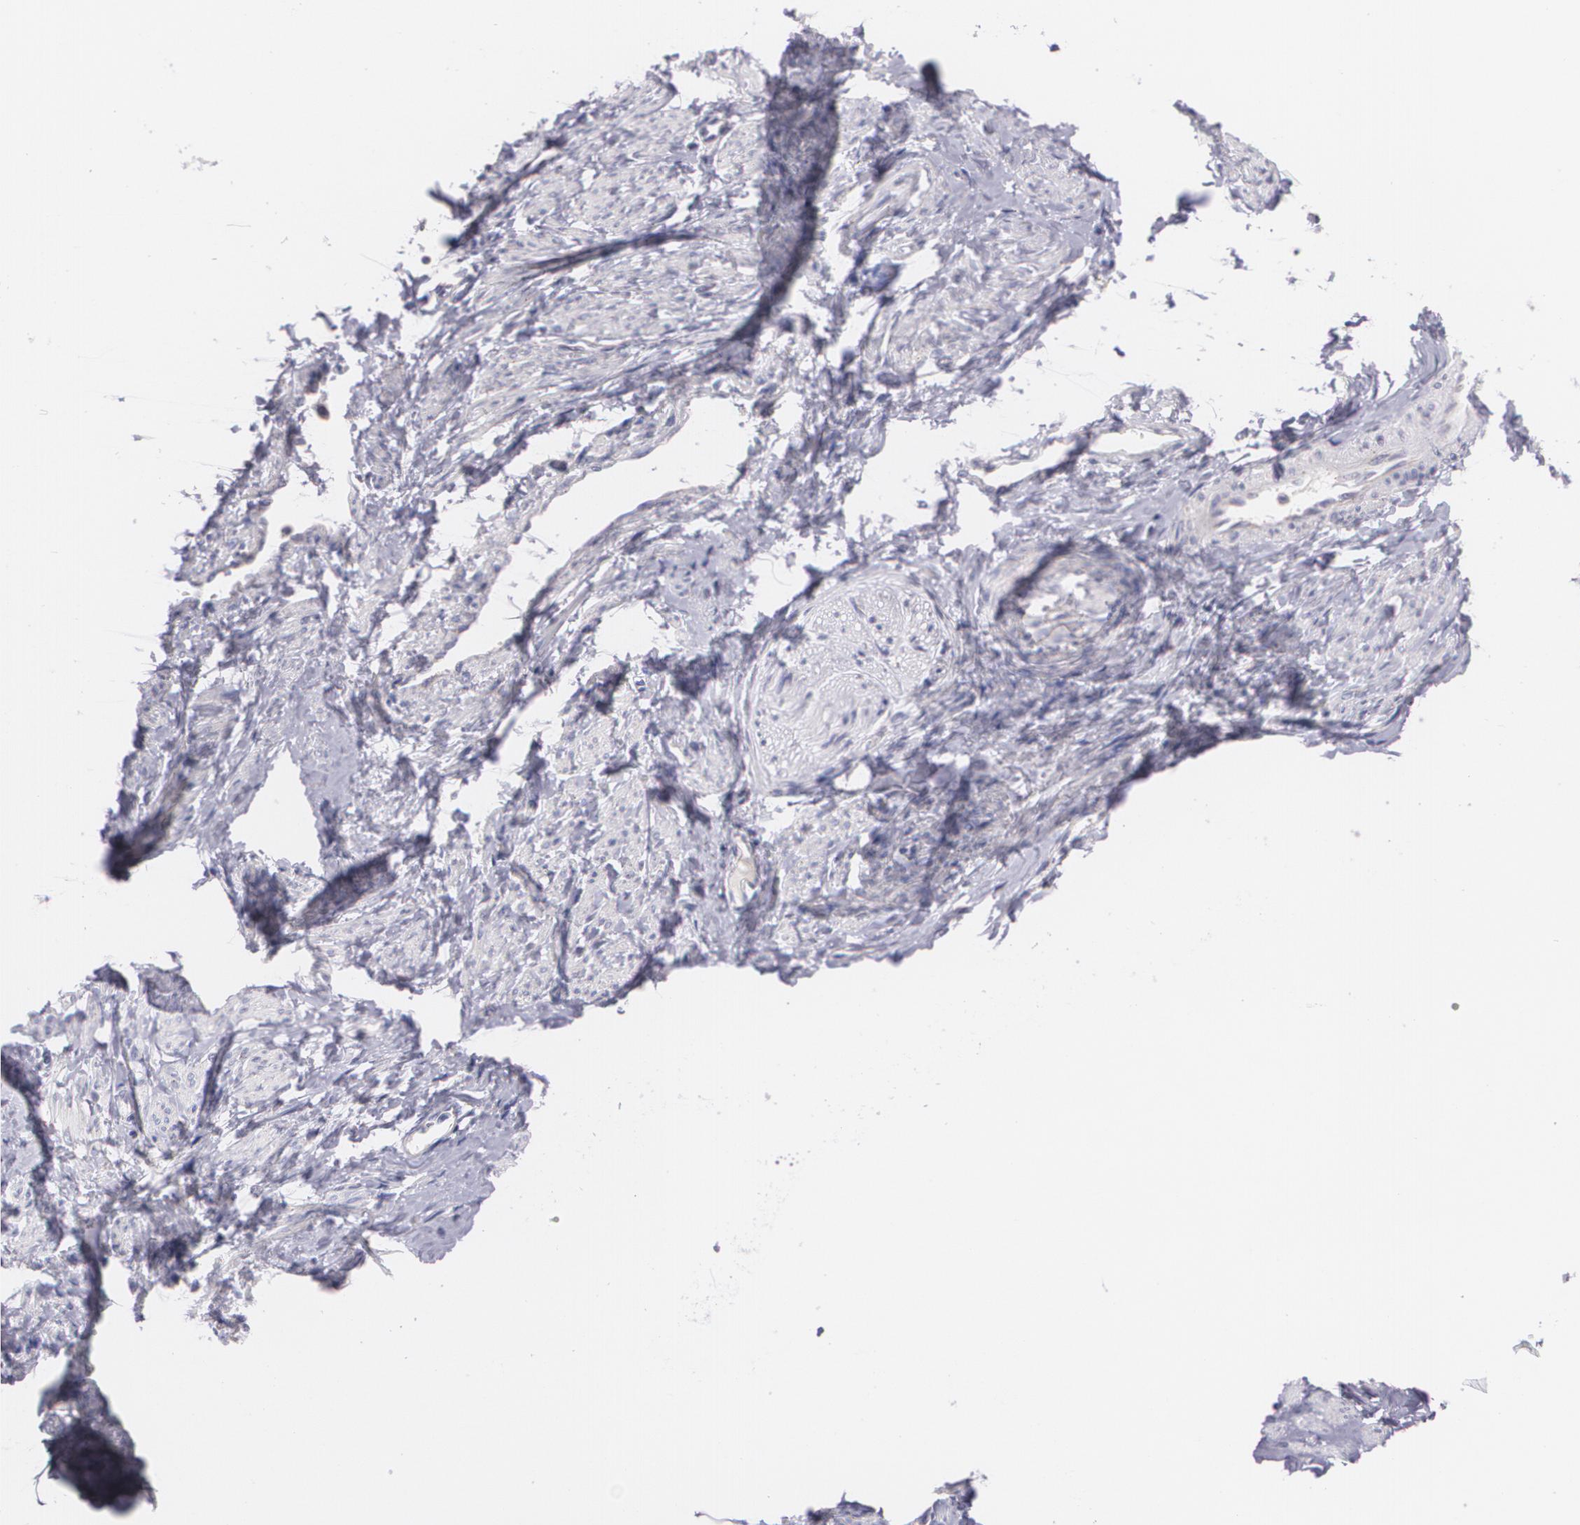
{"staining": {"intensity": "negative", "quantity": "none", "location": "none"}, "tissue": "smooth muscle", "cell_type": "Smooth muscle cells", "image_type": "normal", "snomed": [{"axis": "morphology", "description": "Normal tissue, NOS"}, {"axis": "topography", "description": "Smooth muscle"}, {"axis": "topography", "description": "Uterus"}], "caption": "The IHC micrograph has no significant positivity in smooth muscle cells of smooth muscle. (DAB (3,3'-diaminobenzidine) immunohistochemistry visualized using brightfield microscopy, high magnification).", "gene": "CILK1", "patient": {"sex": "female", "age": 39}}